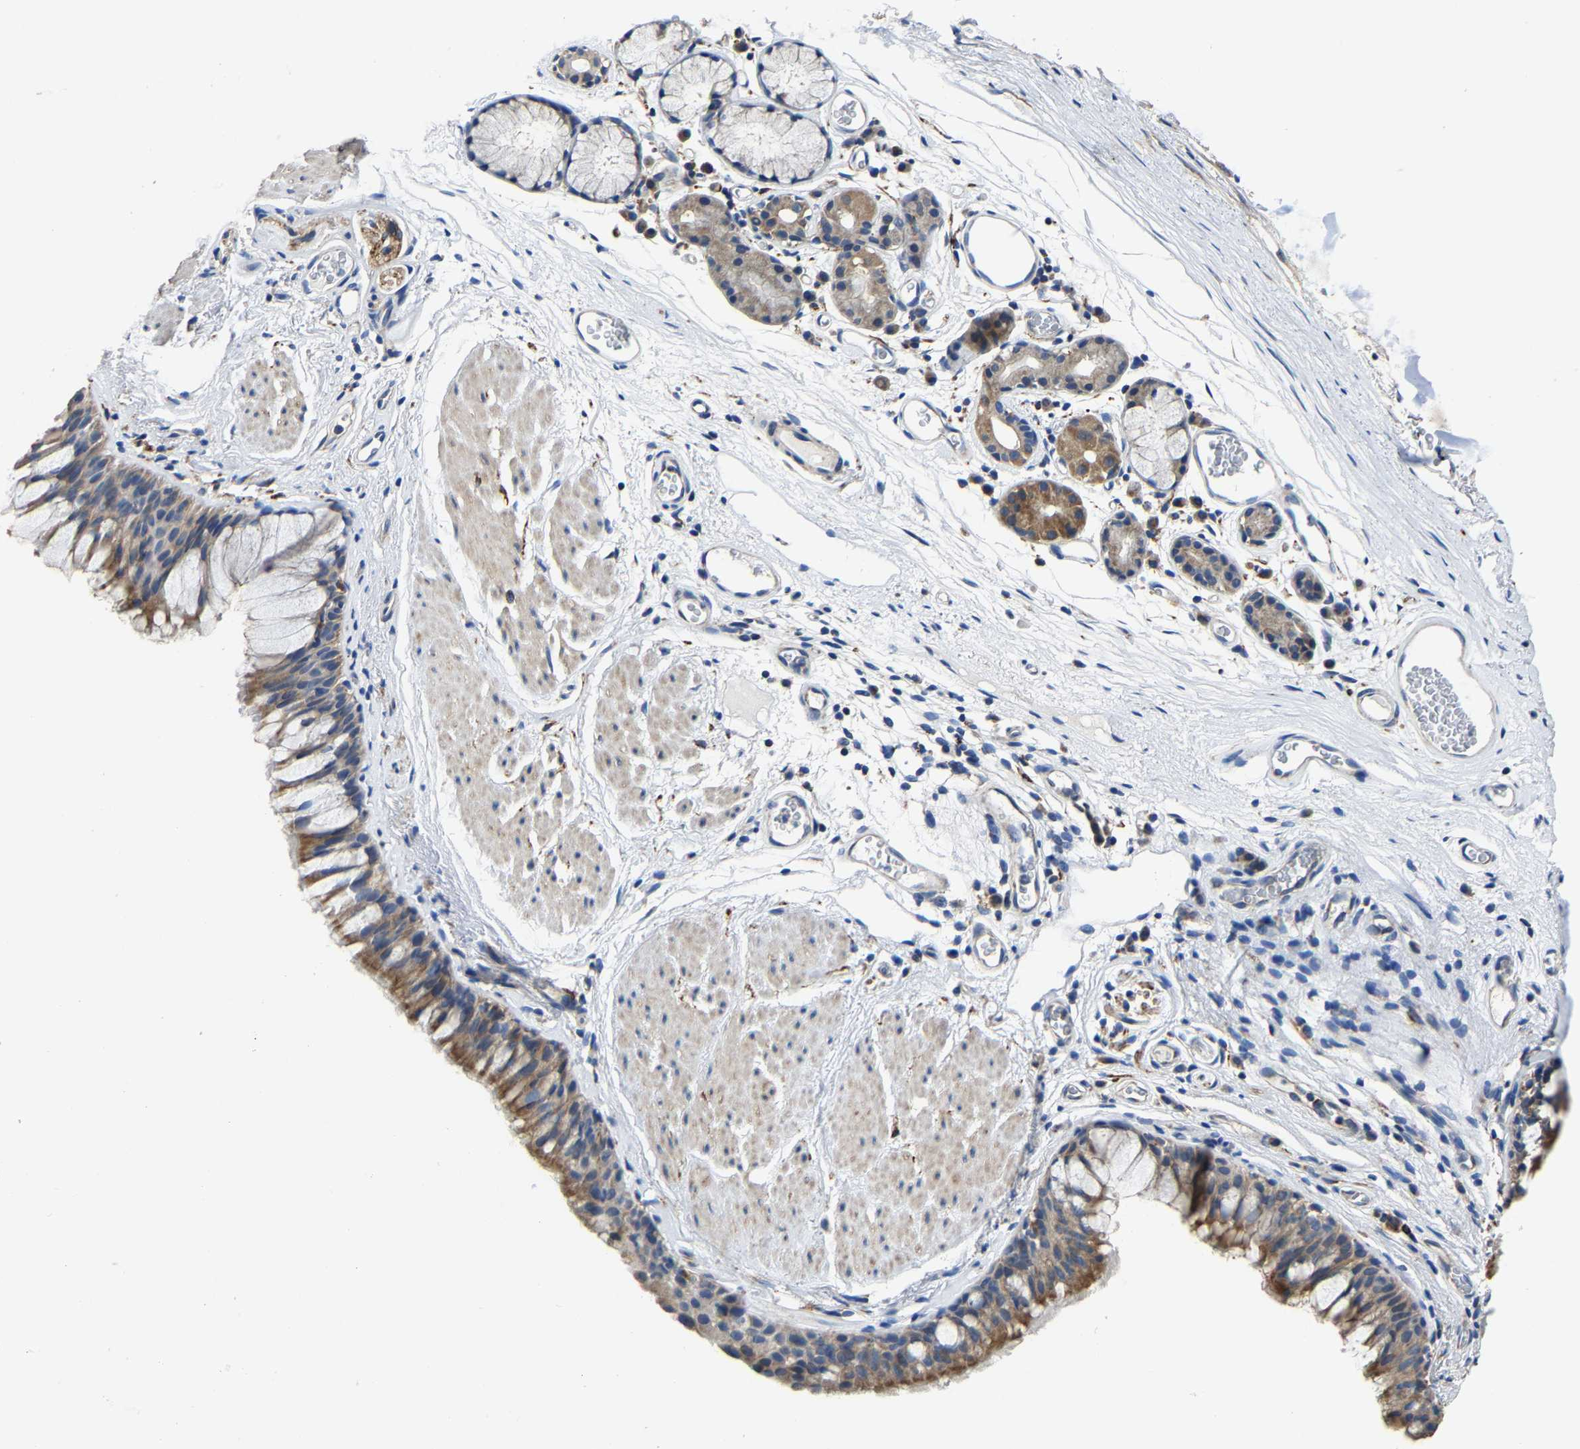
{"staining": {"intensity": "moderate", "quantity": ">75%", "location": "cytoplasmic/membranous"}, "tissue": "bronchus", "cell_type": "Respiratory epithelial cells", "image_type": "normal", "snomed": [{"axis": "morphology", "description": "Normal tissue, NOS"}, {"axis": "topography", "description": "Cartilage tissue"}, {"axis": "topography", "description": "Bronchus"}], "caption": "Immunohistochemistry image of unremarkable bronchus stained for a protein (brown), which shows medium levels of moderate cytoplasmic/membranous staining in about >75% of respiratory epithelial cells.", "gene": "AGK", "patient": {"sex": "female", "age": 53}}